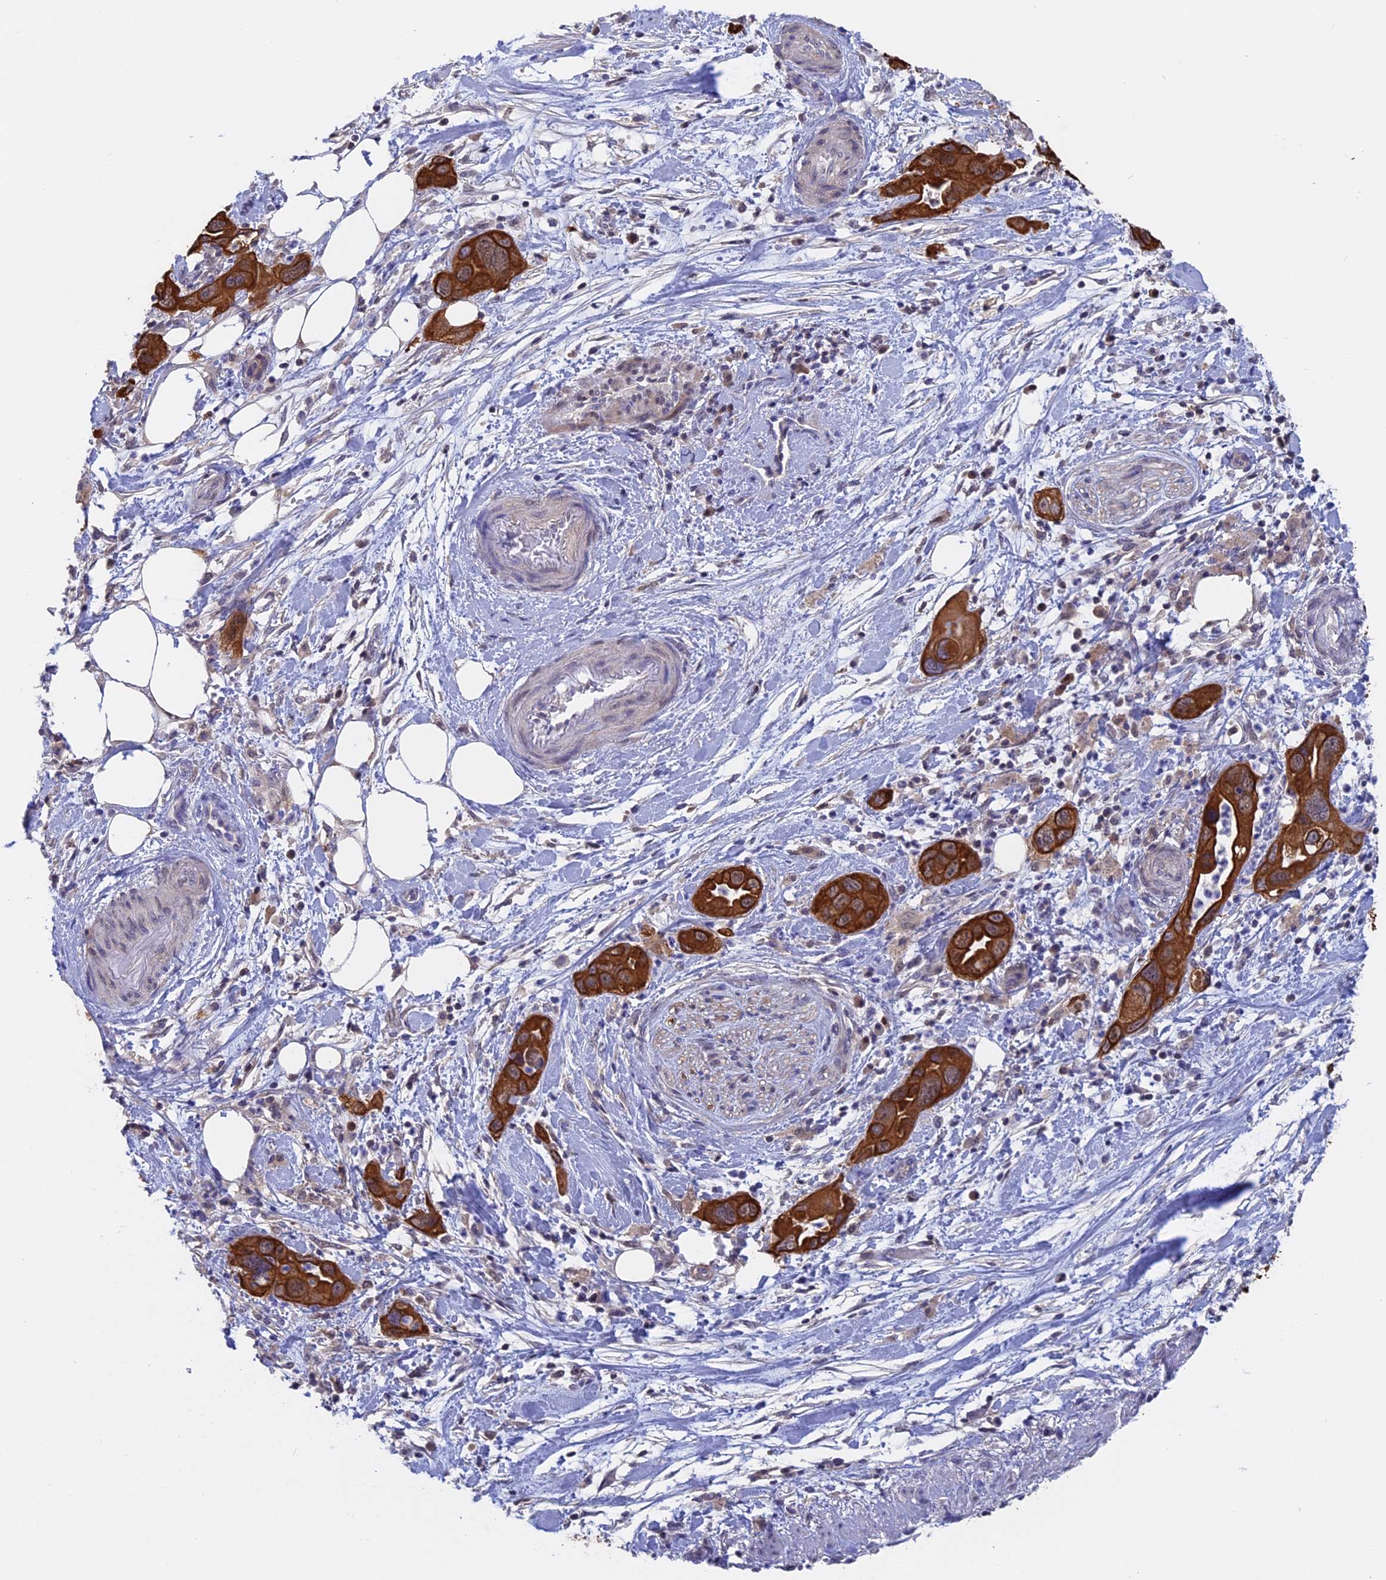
{"staining": {"intensity": "strong", "quantity": ">75%", "location": "cytoplasmic/membranous"}, "tissue": "pancreatic cancer", "cell_type": "Tumor cells", "image_type": "cancer", "snomed": [{"axis": "morphology", "description": "Adenocarcinoma, NOS"}, {"axis": "topography", "description": "Pancreas"}], "caption": "Pancreatic adenocarcinoma was stained to show a protein in brown. There is high levels of strong cytoplasmic/membranous positivity in about >75% of tumor cells. Using DAB (brown) and hematoxylin (blue) stains, captured at high magnification using brightfield microscopy.", "gene": "STUB1", "patient": {"sex": "female", "age": 71}}